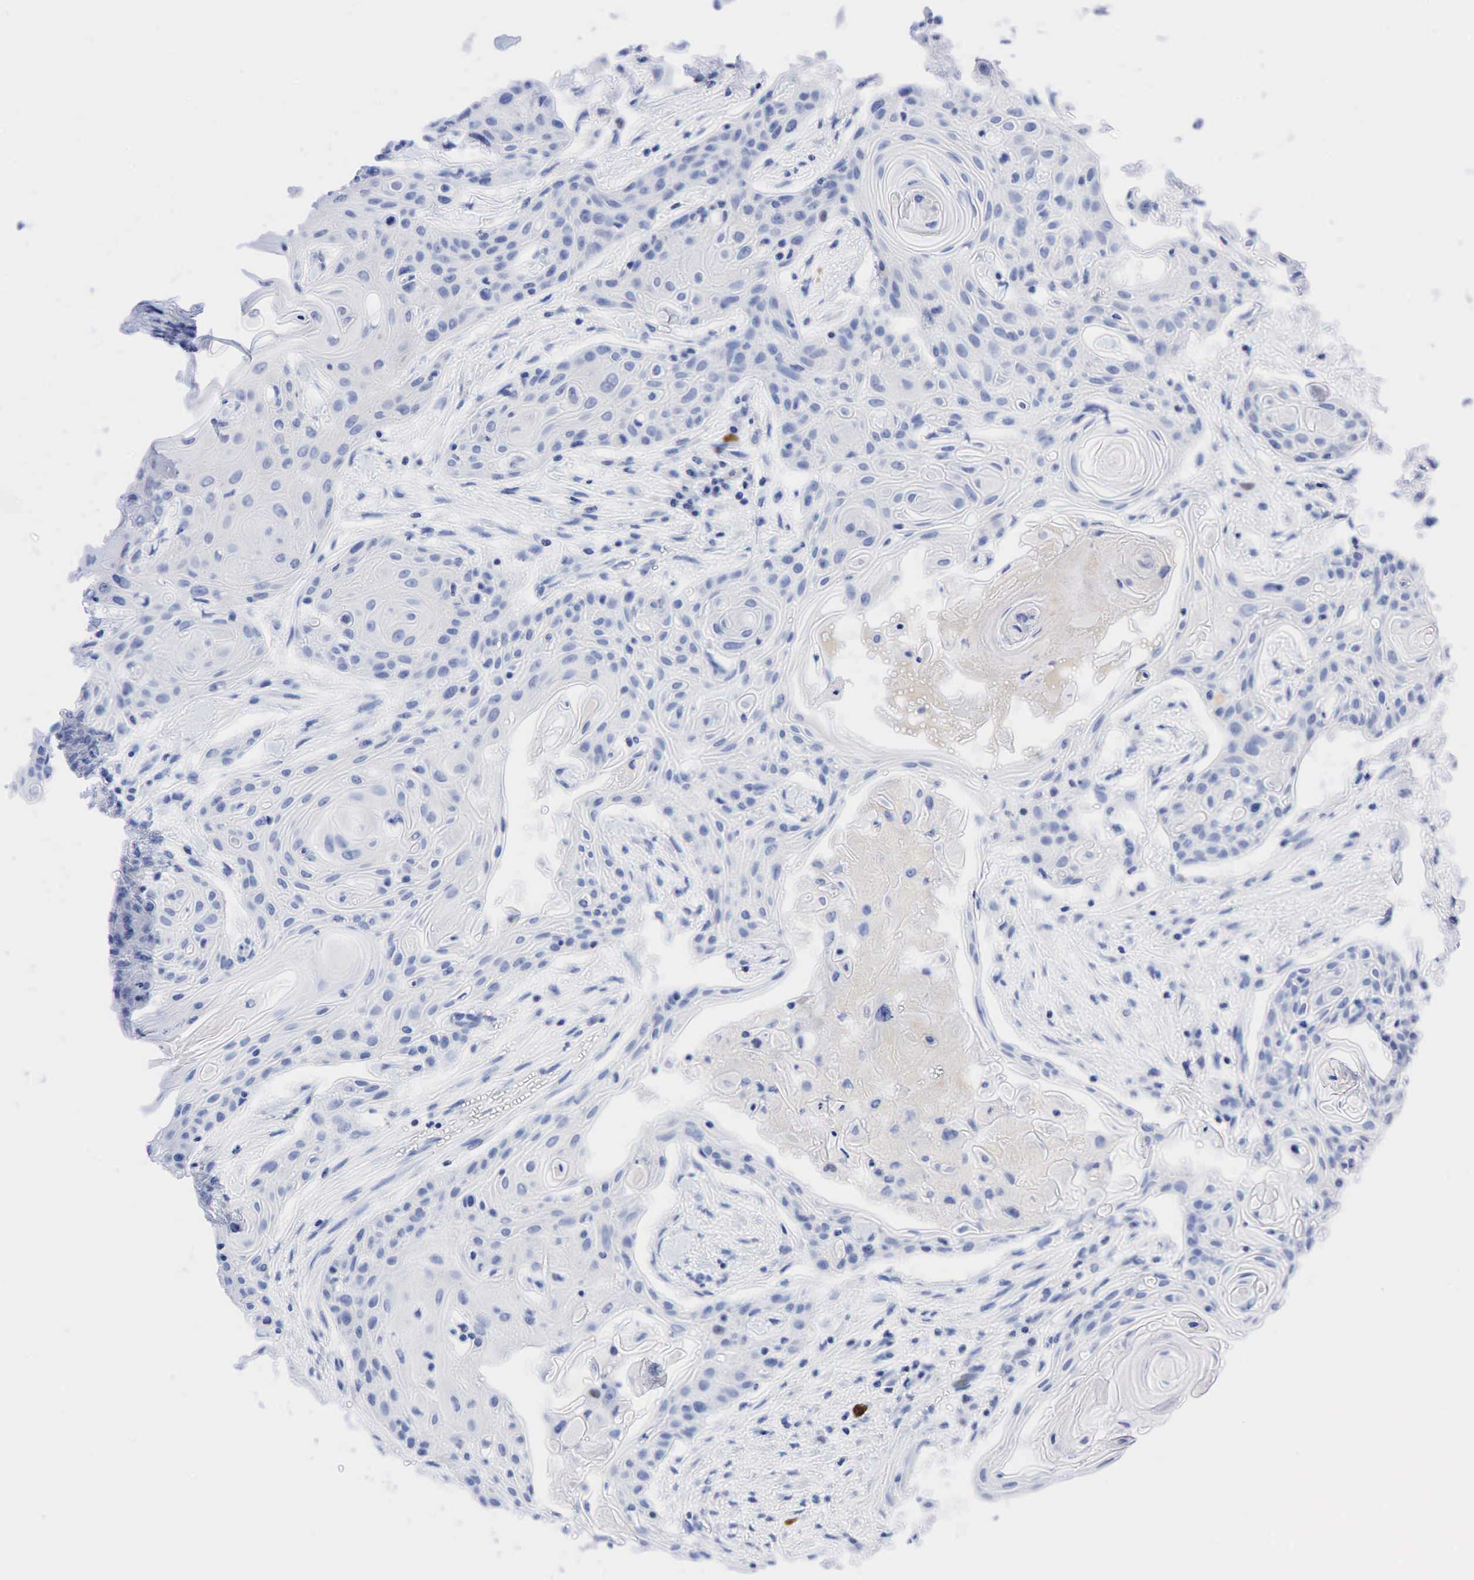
{"staining": {"intensity": "negative", "quantity": "none", "location": "none"}, "tissue": "head and neck cancer", "cell_type": "Tumor cells", "image_type": "cancer", "snomed": [{"axis": "morphology", "description": "Squamous cell carcinoma, NOS"}, {"axis": "morphology", "description": "Squamous cell carcinoma, metastatic, NOS"}, {"axis": "topography", "description": "Lymph node"}, {"axis": "topography", "description": "Salivary gland"}, {"axis": "topography", "description": "Head-Neck"}], "caption": "Photomicrograph shows no protein staining in tumor cells of head and neck cancer (metastatic squamous cell carcinoma) tissue.", "gene": "NKX2-1", "patient": {"sex": "female", "age": 74}}